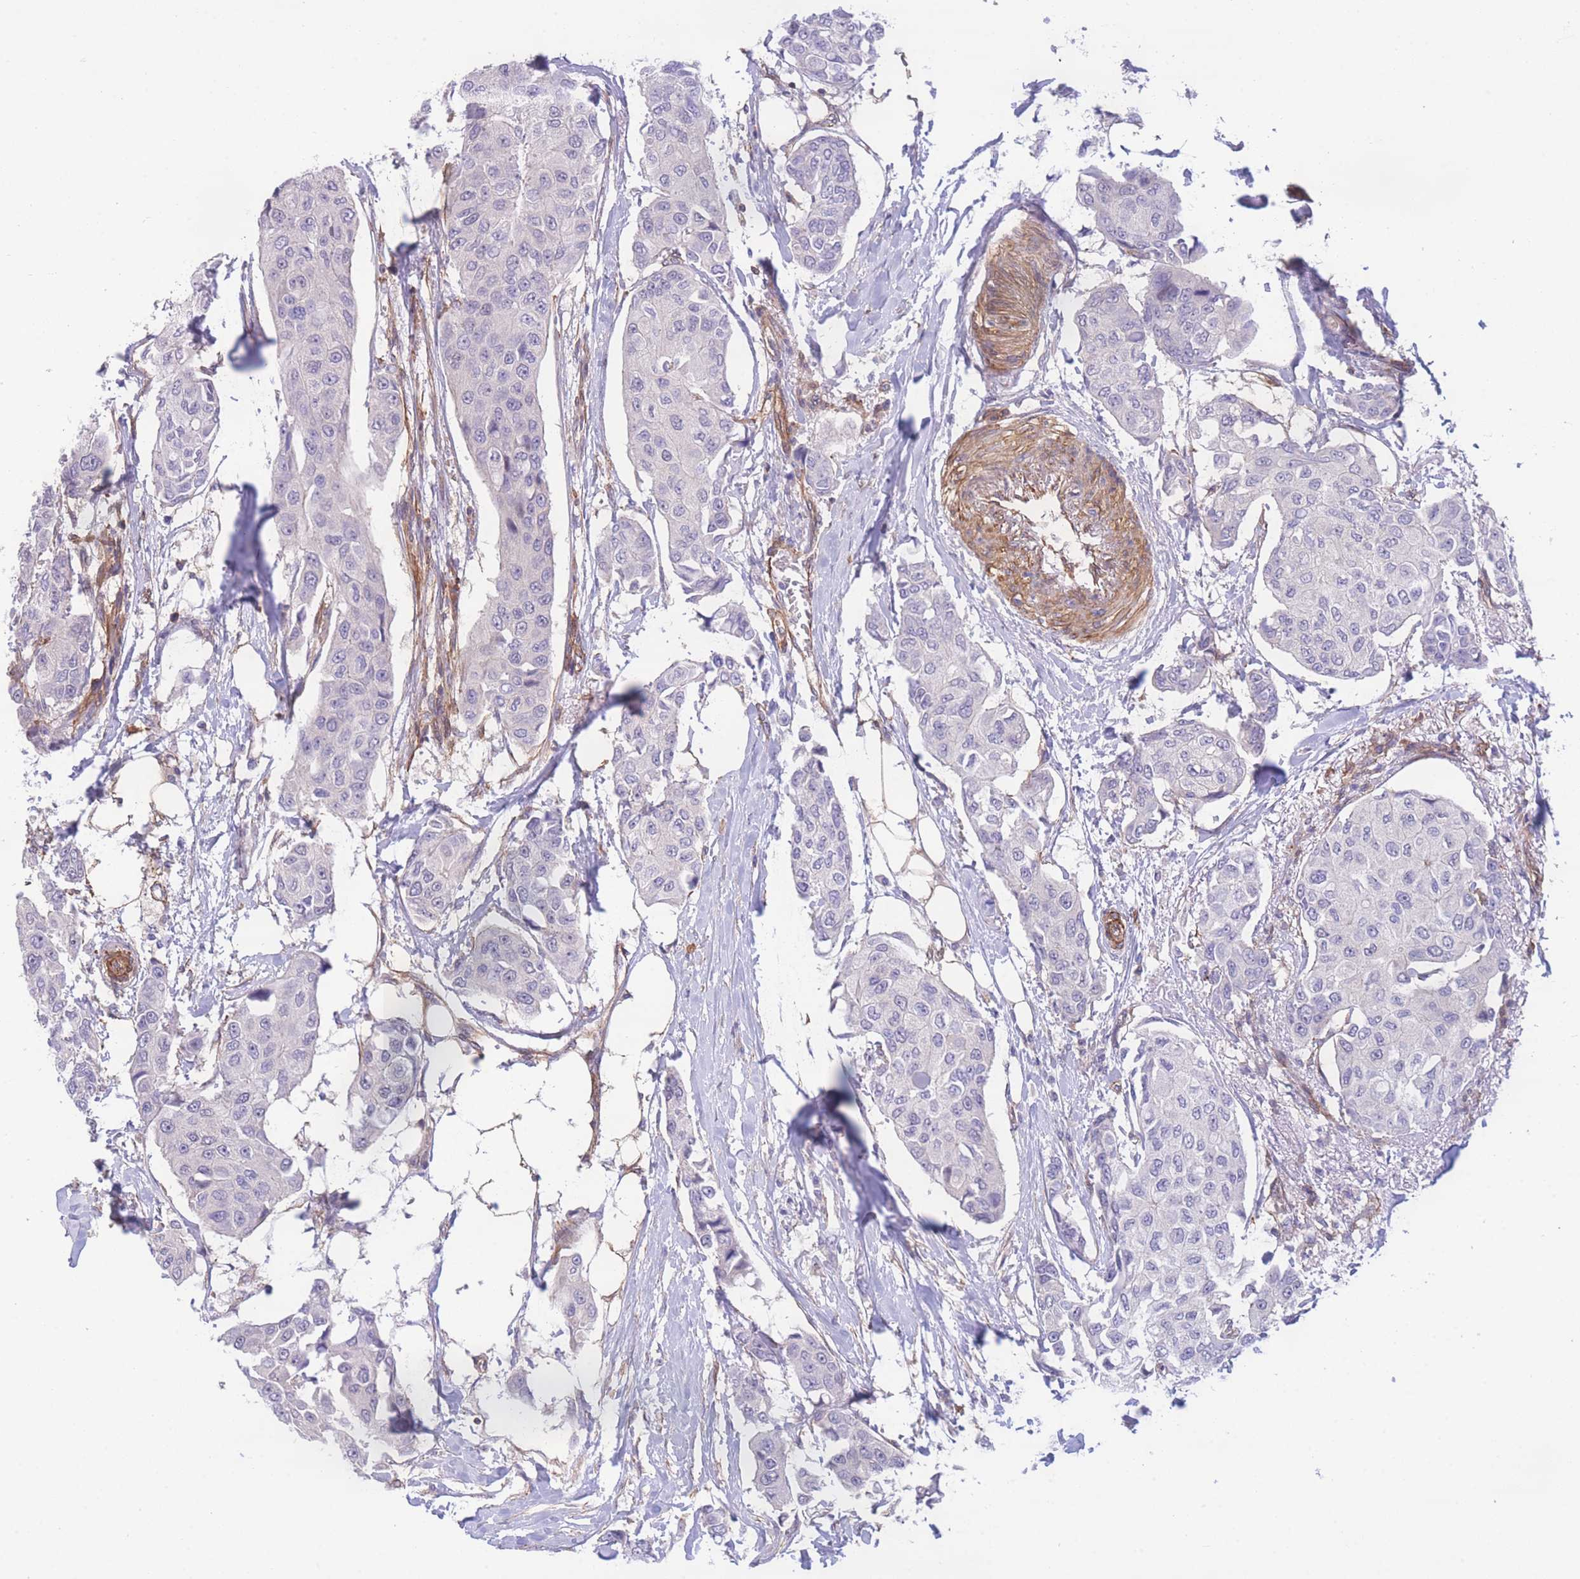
{"staining": {"intensity": "negative", "quantity": "none", "location": "none"}, "tissue": "breast cancer", "cell_type": "Tumor cells", "image_type": "cancer", "snomed": [{"axis": "morphology", "description": "Duct carcinoma"}, {"axis": "topography", "description": "Breast"}], "caption": "DAB (3,3'-diaminobenzidine) immunohistochemical staining of human breast intraductal carcinoma displays no significant positivity in tumor cells.", "gene": "CDC25B", "patient": {"sex": "female", "age": 80}}